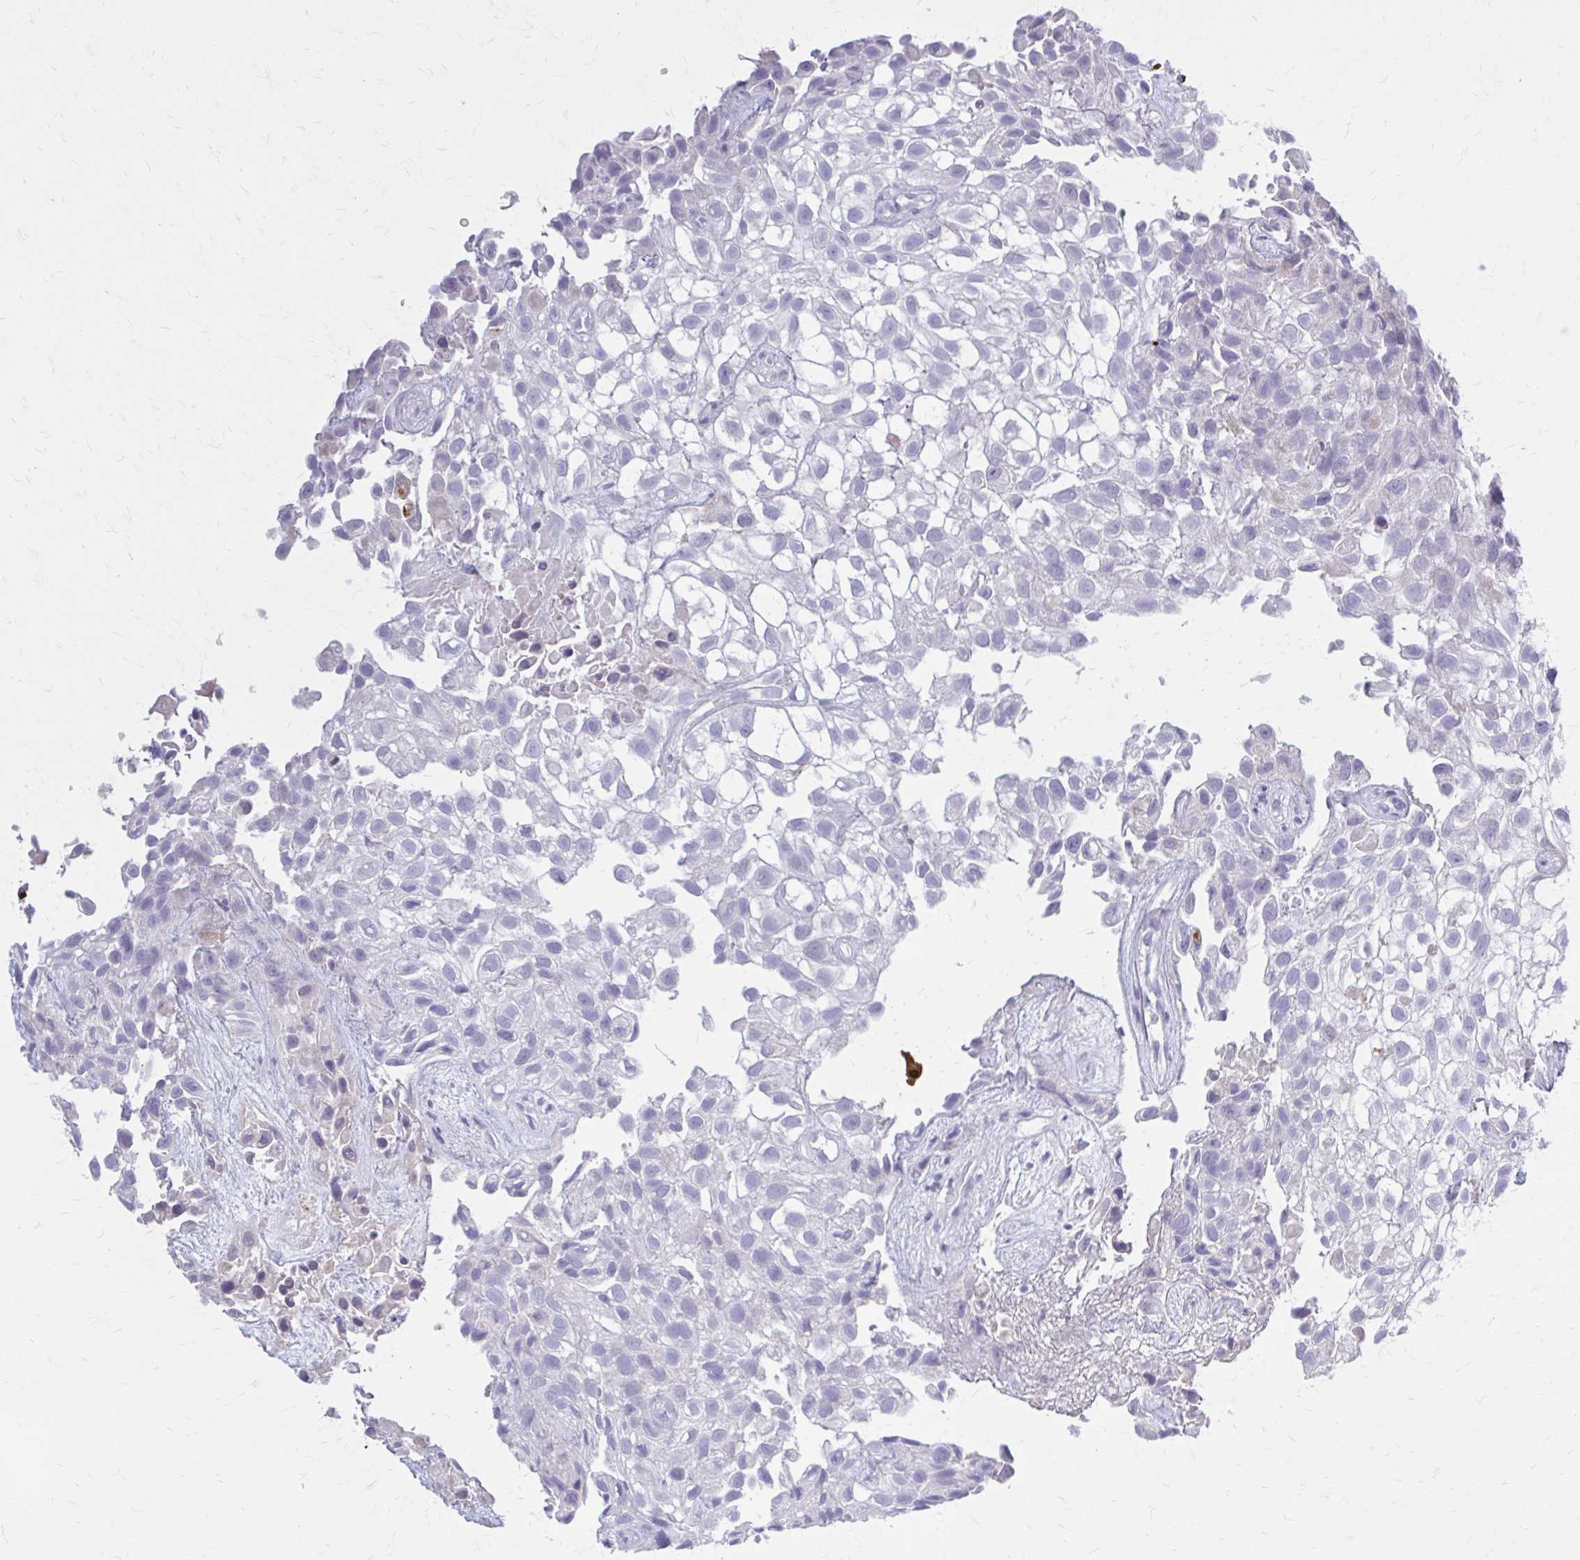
{"staining": {"intensity": "negative", "quantity": "none", "location": "none"}, "tissue": "urothelial cancer", "cell_type": "Tumor cells", "image_type": "cancer", "snomed": [{"axis": "morphology", "description": "Urothelial carcinoma, High grade"}, {"axis": "topography", "description": "Urinary bladder"}], "caption": "IHC of human high-grade urothelial carcinoma reveals no staining in tumor cells.", "gene": "SERPIND1", "patient": {"sex": "male", "age": 56}}